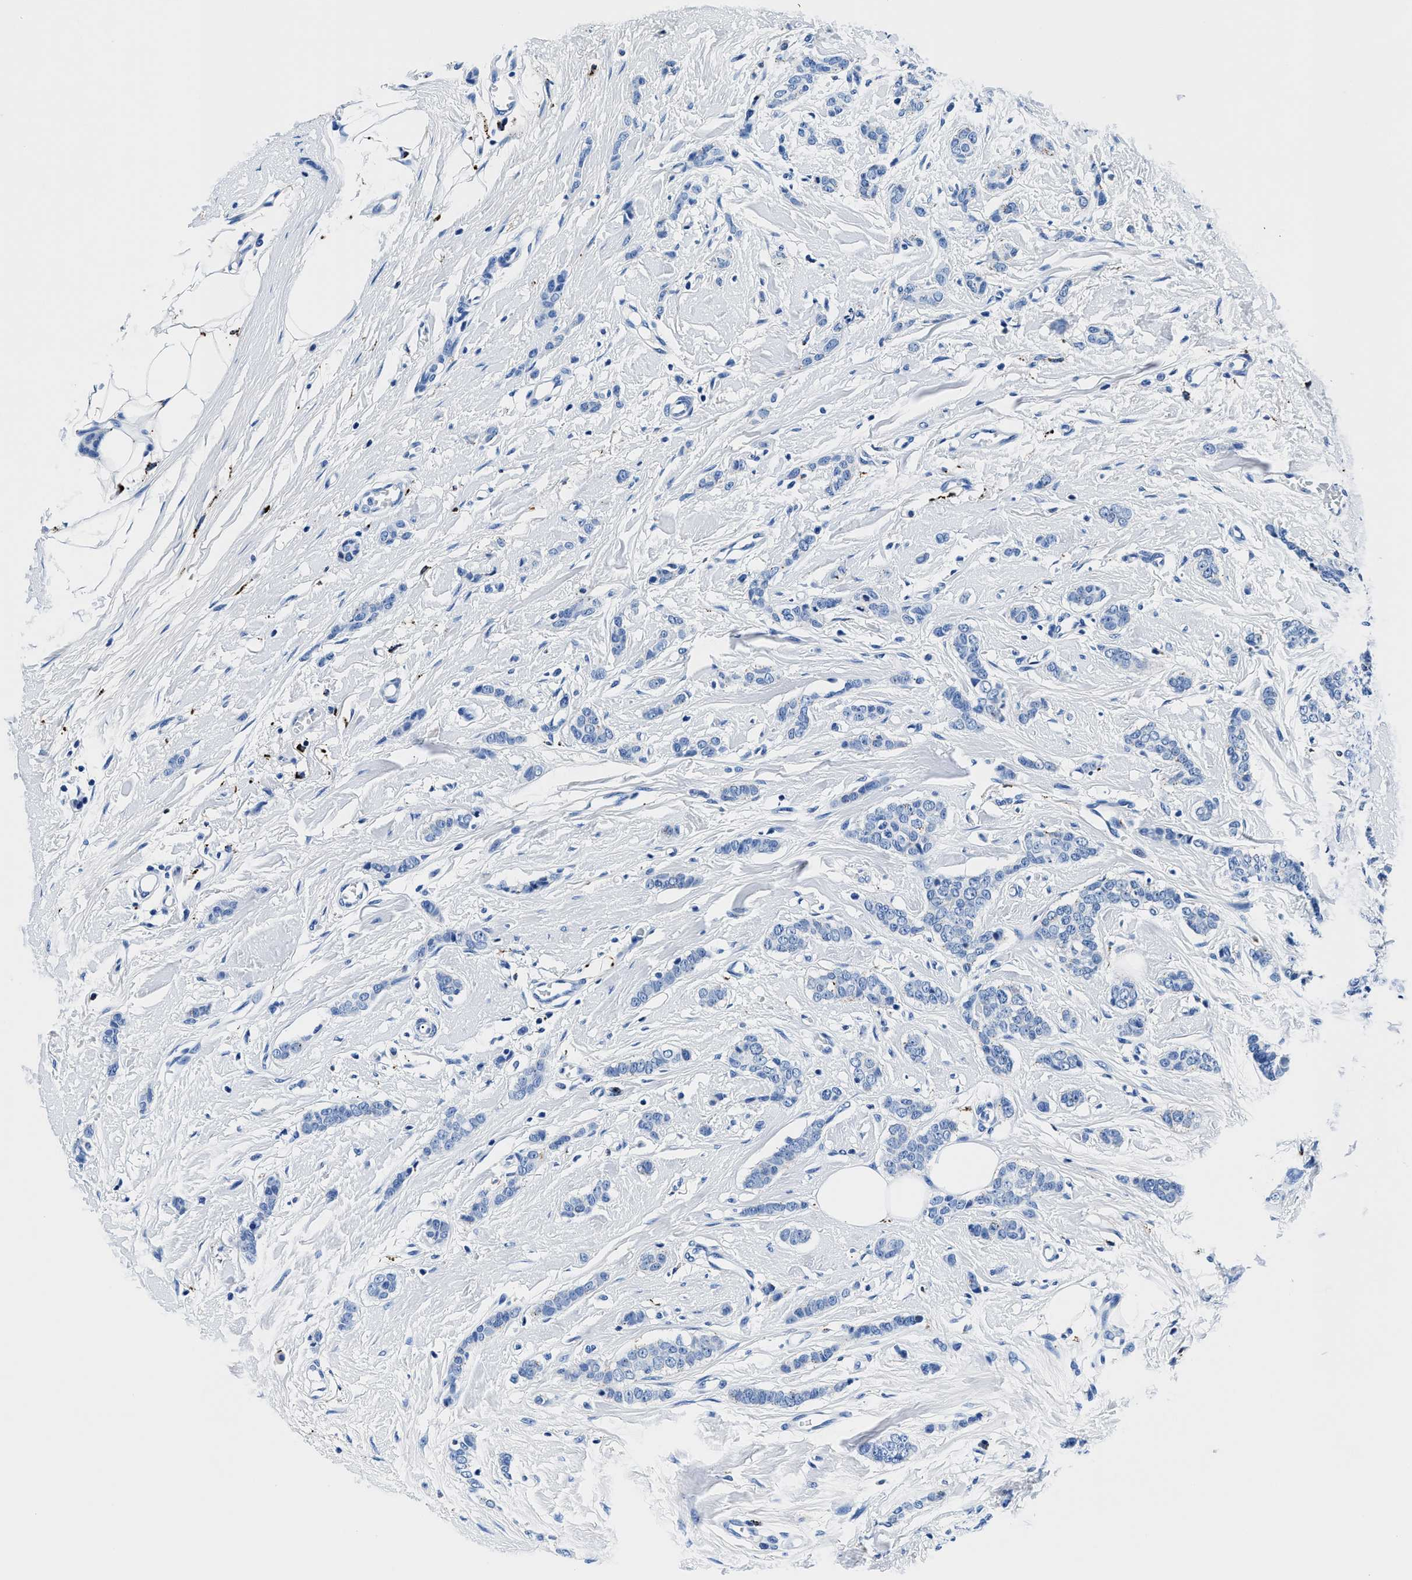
{"staining": {"intensity": "negative", "quantity": "none", "location": "none"}, "tissue": "breast cancer", "cell_type": "Tumor cells", "image_type": "cancer", "snomed": [{"axis": "morphology", "description": "Lobular carcinoma"}, {"axis": "topography", "description": "Skin"}, {"axis": "topography", "description": "Breast"}], "caption": "A histopathology image of human breast lobular carcinoma is negative for staining in tumor cells.", "gene": "OR14K1", "patient": {"sex": "female", "age": 46}}